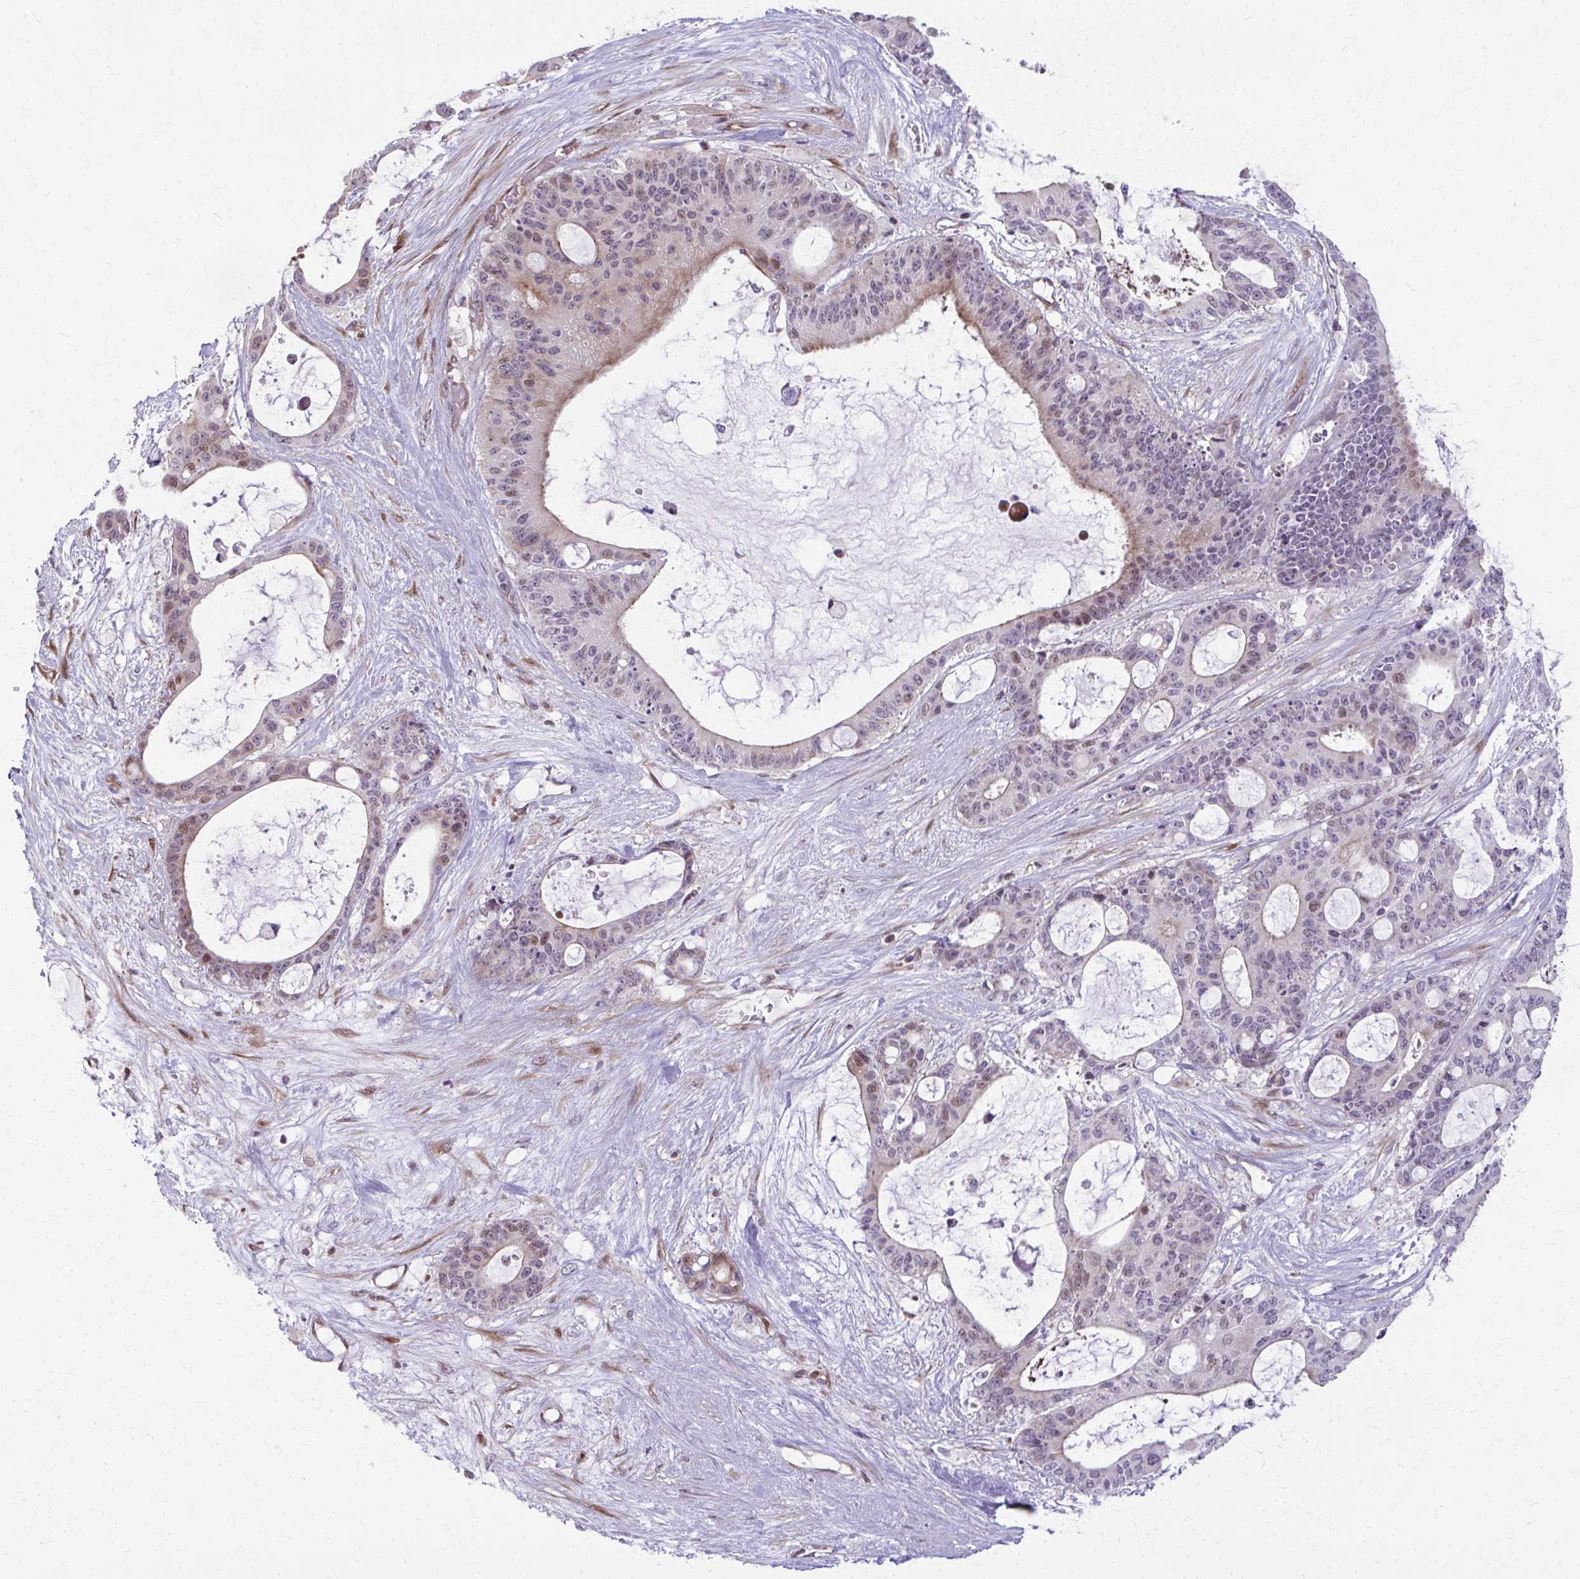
{"staining": {"intensity": "weak", "quantity": "25%-75%", "location": "cytoplasmic/membranous,nuclear"}, "tissue": "liver cancer", "cell_type": "Tumor cells", "image_type": "cancer", "snomed": [{"axis": "morphology", "description": "Normal tissue, NOS"}, {"axis": "morphology", "description": "Cholangiocarcinoma"}, {"axis": "topography", "description": "Liver"}, {"axis": "topography", "description": "Peripheral nerve tissue"}], "caption": "The immunohistochemical stain labels weak cytoplasmic/membranous and nuclear positivity in tumor cells of liver cancer tissue.", "gene": "MAF1", "patient": {"sex": "female", "age": 73}}